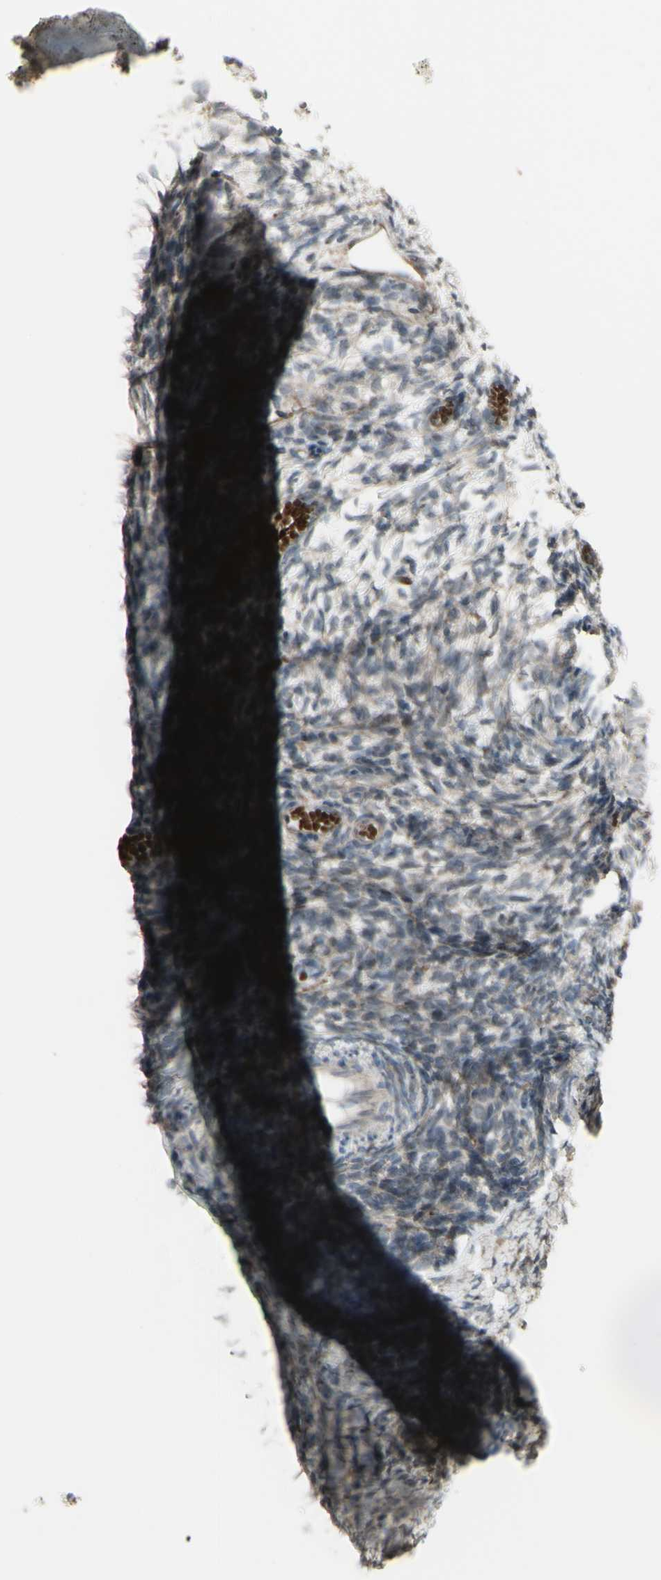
{"staining": {"intensity": "weak", "quantity": ">75%", "location": "cytoplasmic/membranous"}, "tissue": "ovary", "cell_type": "Ovarian stroma cells", "image_type": "normal", "snomed": [{"axis": "morphology", "description": "Normal tissue, NOS"}, {"axis": "topography", "description": "Ovary"}], "caption": "A low amount of weak cytoplasmic/membranous positivity is seen in approximately >75% of ovarian stroma cells in benign ovary. Ihc stains the protein in brown and the nuclei are stained blue.", "gene": "GRAMD1B", "patient": {"sex": "female", "age": 35}}